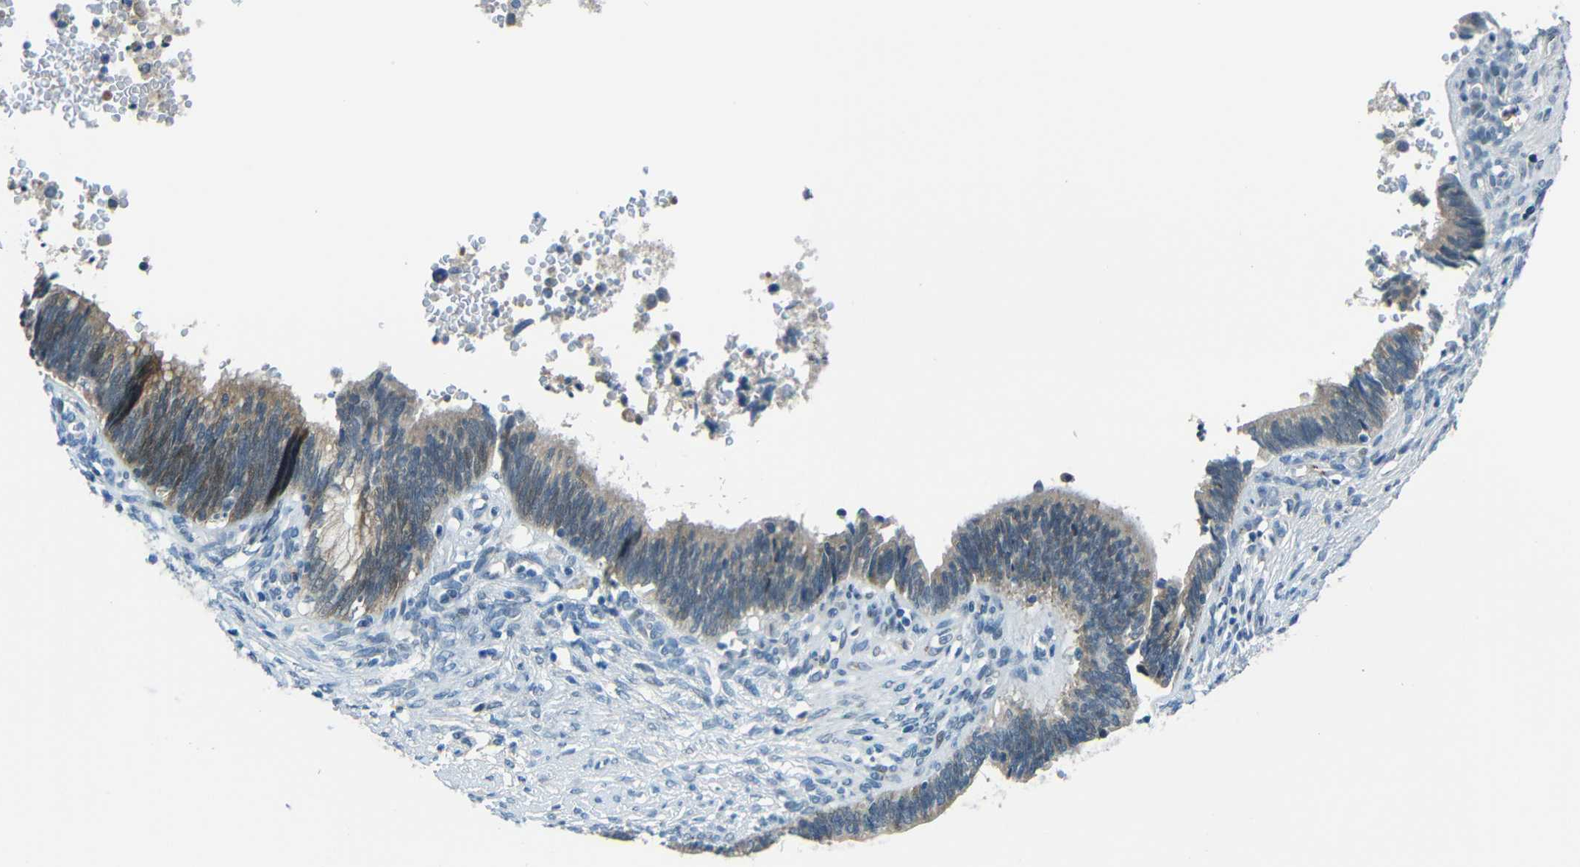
{"staining": {"intensity": "moderate", "quantity": "25%-75%", "location": "cytoplasmic/membranous"}, "tissue": "cervical cancer", "cell_type": "Tumor cells", "image_type": "cancer", "snomed": [{"axis": "morphology", "description": "Adenocarcinoma, NOS"}, {"axis": "topography", "description": "Cervix"}], "caption": "Moderate cytoplasmic/membranous expression for a protein is appreciated in about 25%-75% of tumor cells of cervical cancer (adenocarcinoma) using immunohistochemistry.", "gene": "ANKRD22", "patient": {"sex": "female", "age": 44}}